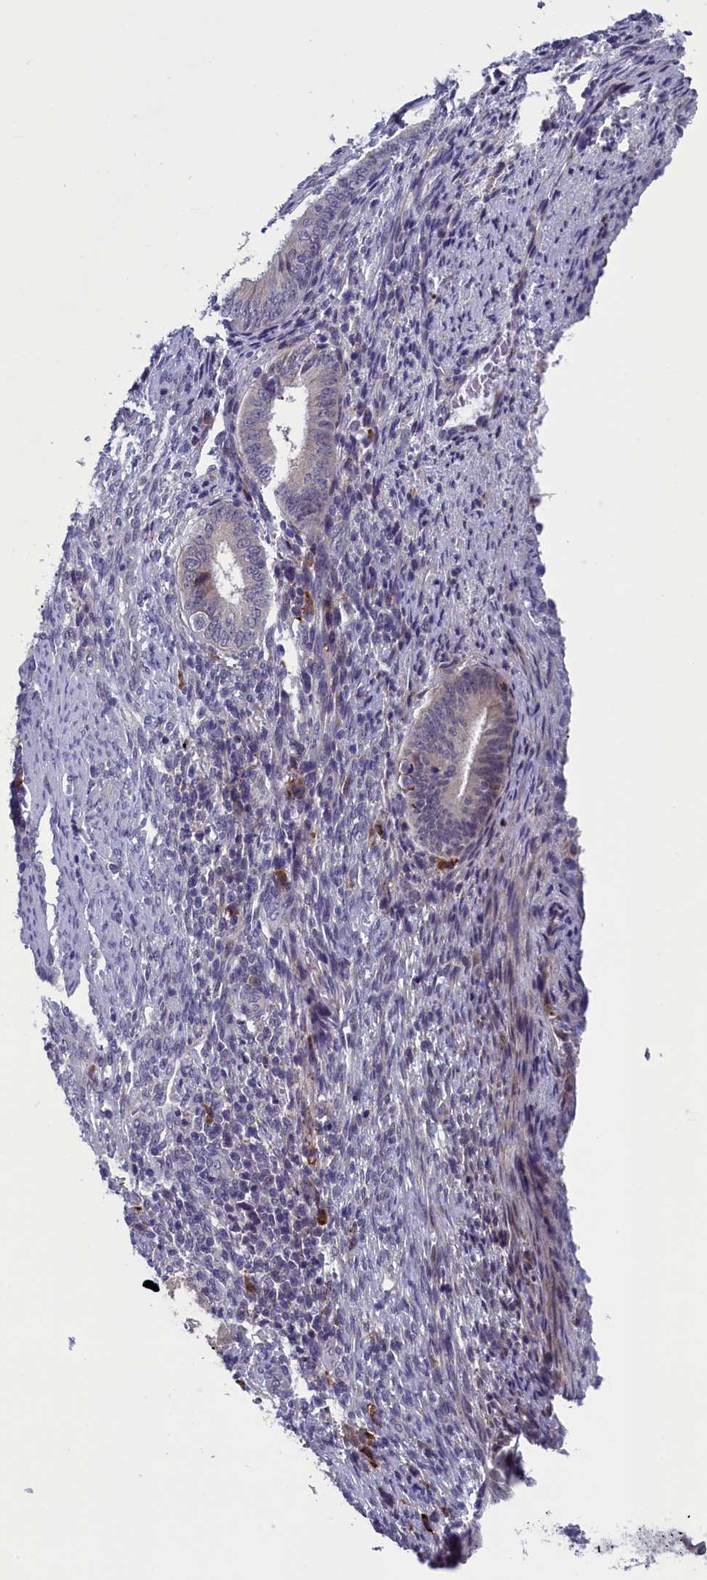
{"staining": {"intensity": "weak", "quantity": "<25%", "location": "cytoplasmic/membranous"}, "tissue": "endometrial cancer", "cell_type": "Tumor cells", "image_type": "cancer", "snomed": [{"axis": "morphology", "description": "Adenocarcinoma, NOS"}, {"axis": "topography", "description": "Endometrium"}], "caption": "This is an IHC image of human adenocarcinoma (endometrial). There is no positivity in tumor cells.", "gene": "CNEP1R1", "patient": {"sex": "female", "age": 51}}